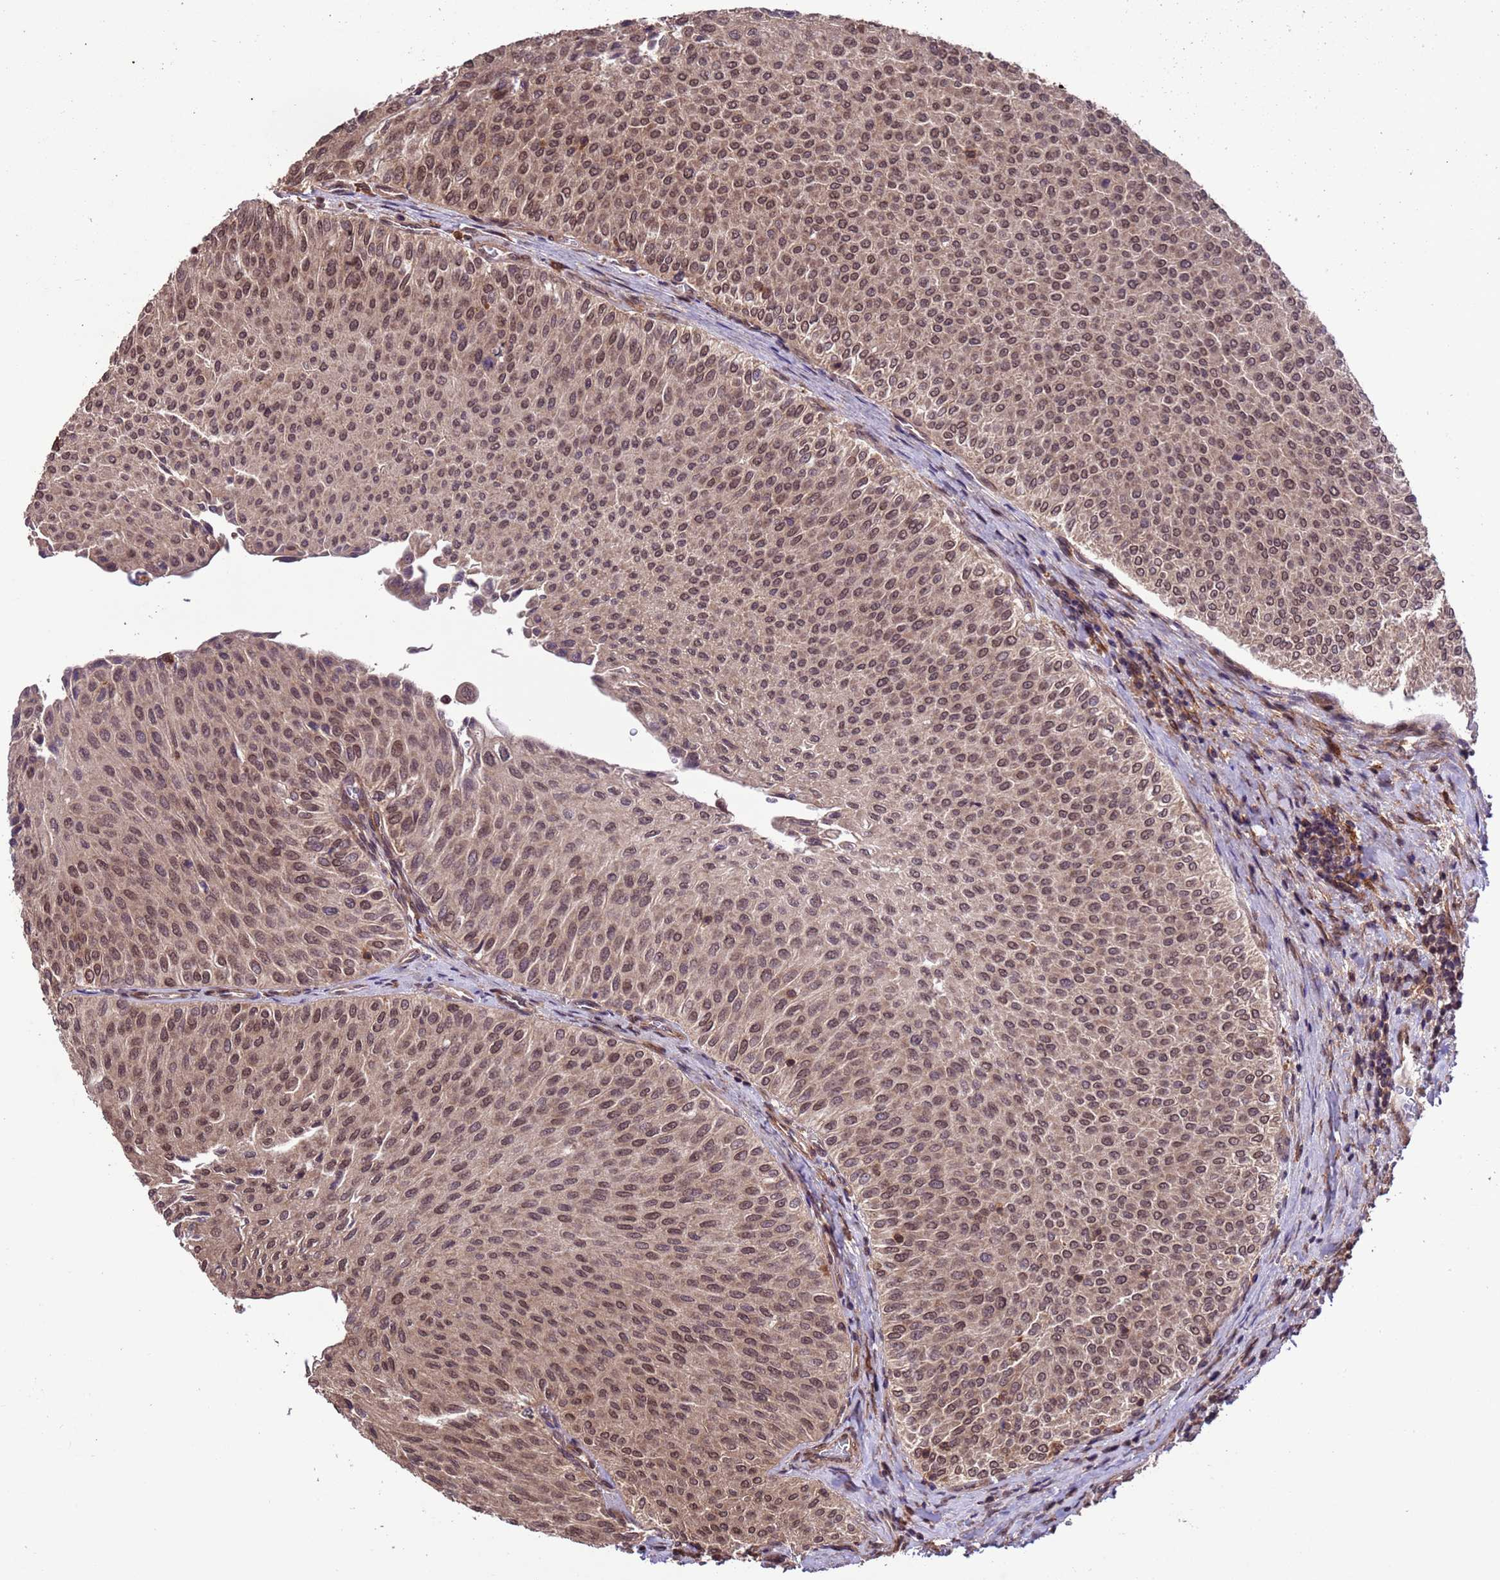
{"staining": {"intensity": "moderate", "quantity": ">75%", "location": "nuclear"}, "tissue": "urothelial cancer", "cell_type": "Tumor cells", "image_type": "cancer", "snomed": [{"axis": "morphology", "description": "Urothelial carcinoma, Low grade"}, {"axis": "topography", "description": "Urinary bladder"}], "caption": "This micrograph shows immunohistochemistry (IHC) staining of urothelial carcinoma (low-grade), with medium moderate nuclear positivity in approximately >75% of tumor cells.", "gene": "VSTM4", "patient": {"sex": "male", "age": 78}}